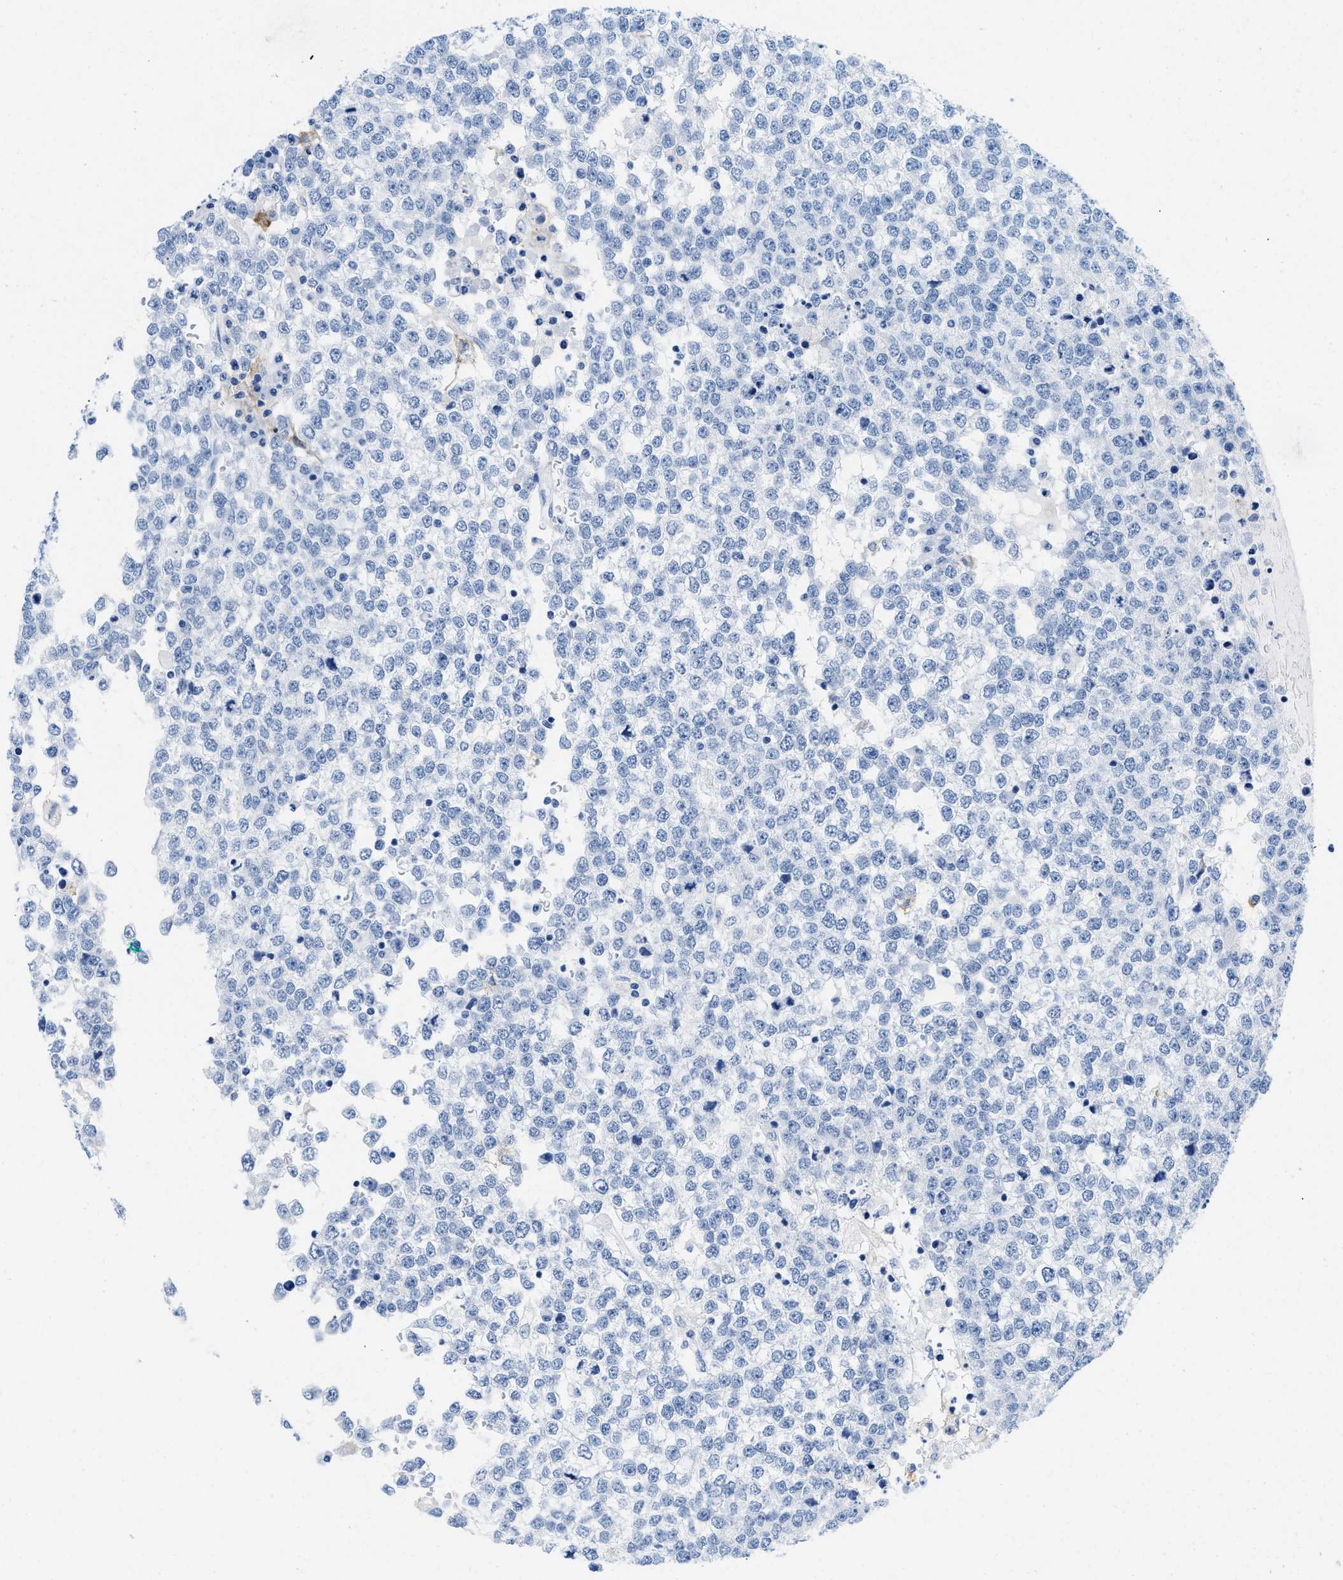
{"staining": {"intensity": "negative", "quantity": "none", "location": "none"}, "tissue": "testis cancer", "cell_type": "Tumor cells", "image_type": "cancer", "snomed": [{"axis": "morphology", "description": "Seminoma, NOS"}, {"axis": "topography", "description": "Testis"}], "caption": "Protein analysis of testis seminoma shows no significant staining in tumor cells.", "gene": "CR1", "patient": {"sex": "male", "age": 65}}